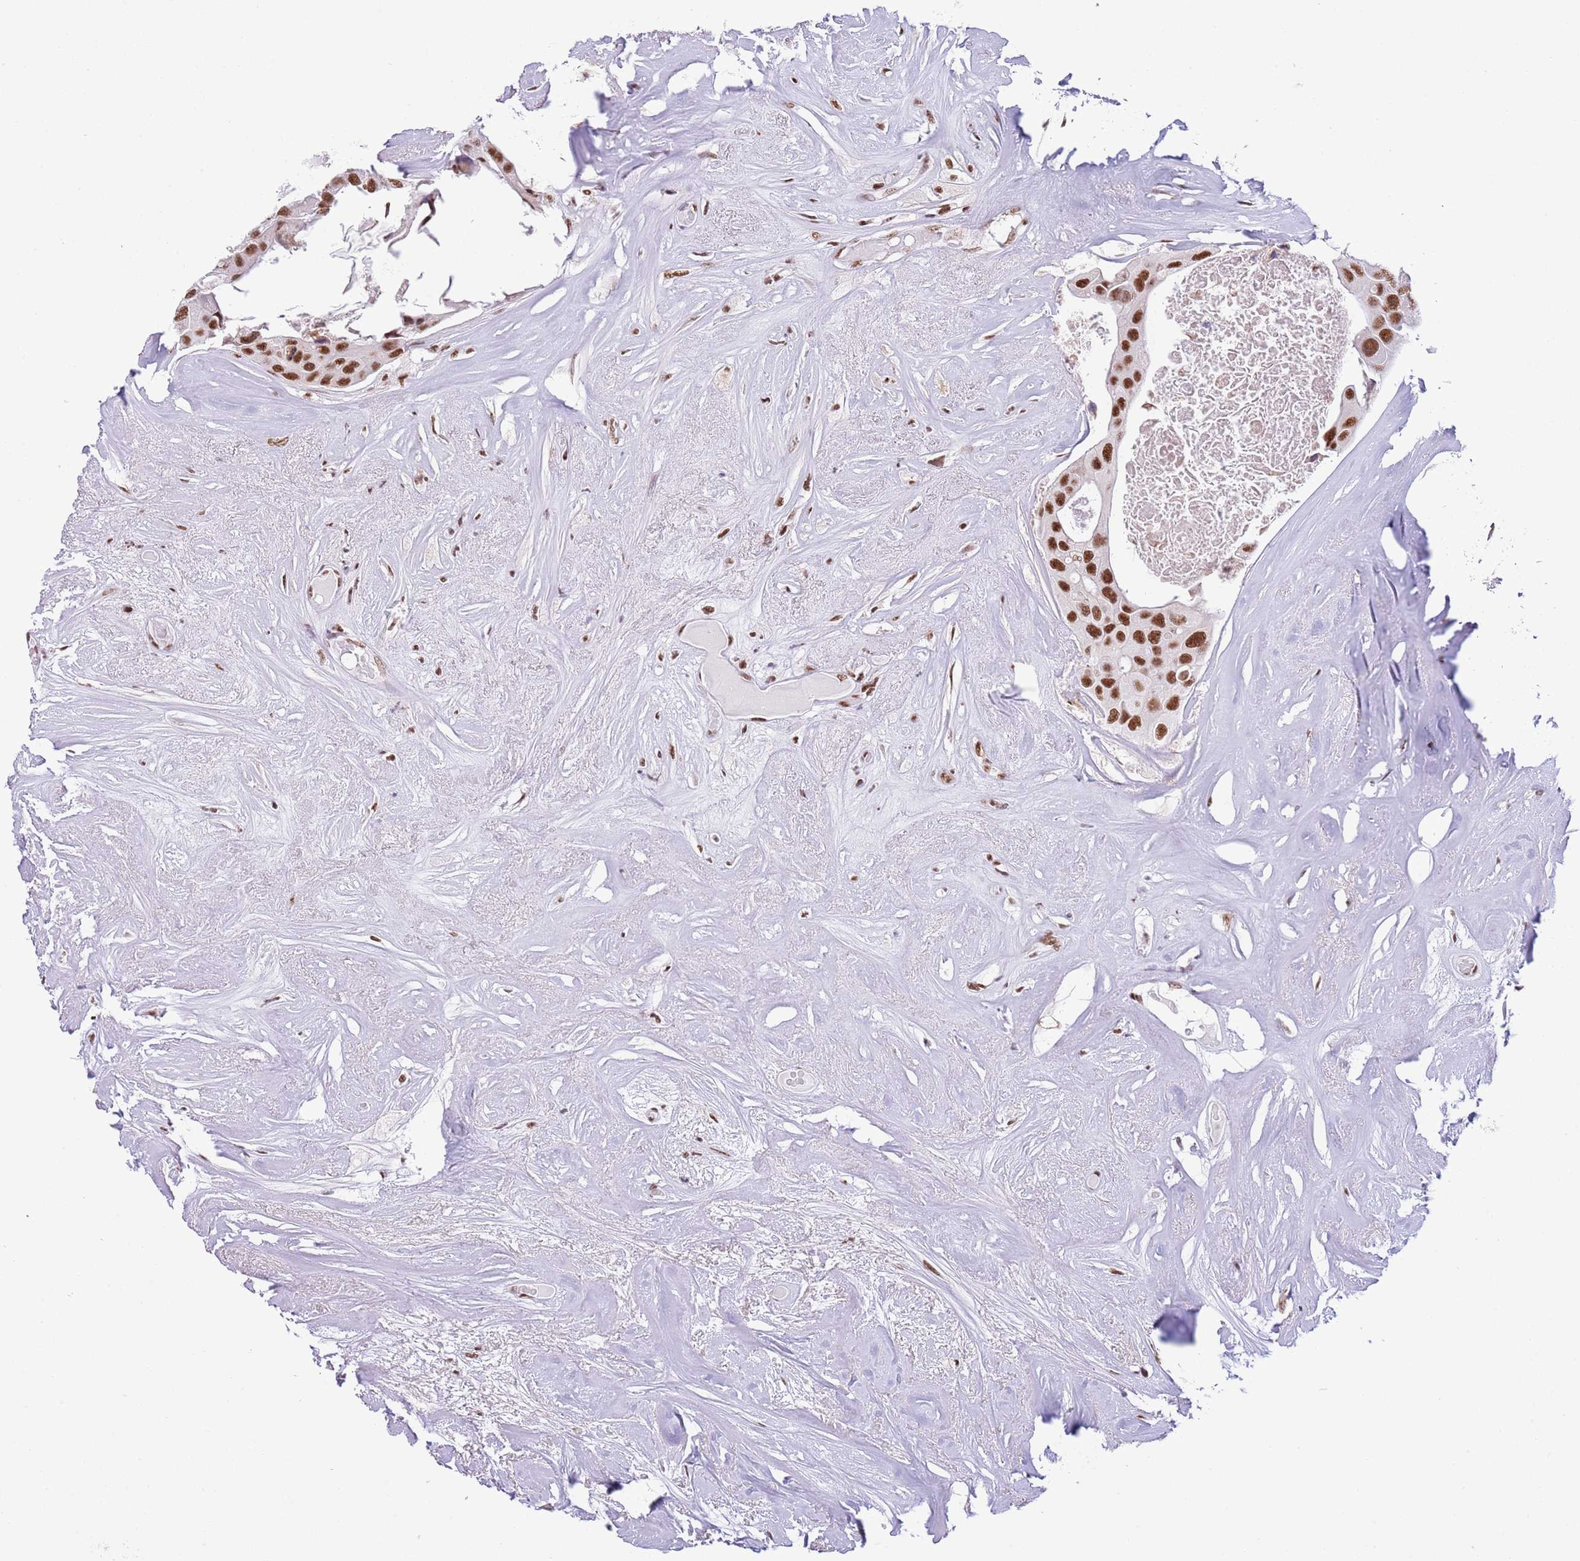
{"staining": {"intensity": "strong", "quantity": ">75%", "location": "nuclear"}, "tissue": "head and neck cancer", "cell_type": "Tumor cells", "image_type": "cancer", "snomed": [{"axis": "morphology", "description": "Adenocarcinoma, NOS"}, {"axis": "morphology", "description": "Adenocarcinoma, metastatic, NOS"}, {"axis": "topography", "description": "Head-Neck"}], "caption": "Protein expression analysis of human head and neck cancer (adenocarcinoma) reveals strong nuclear expression in approximately >75% of tumor cells.", "gene": "SF3A2", "patient": {"sex": "male", "age": 75}}